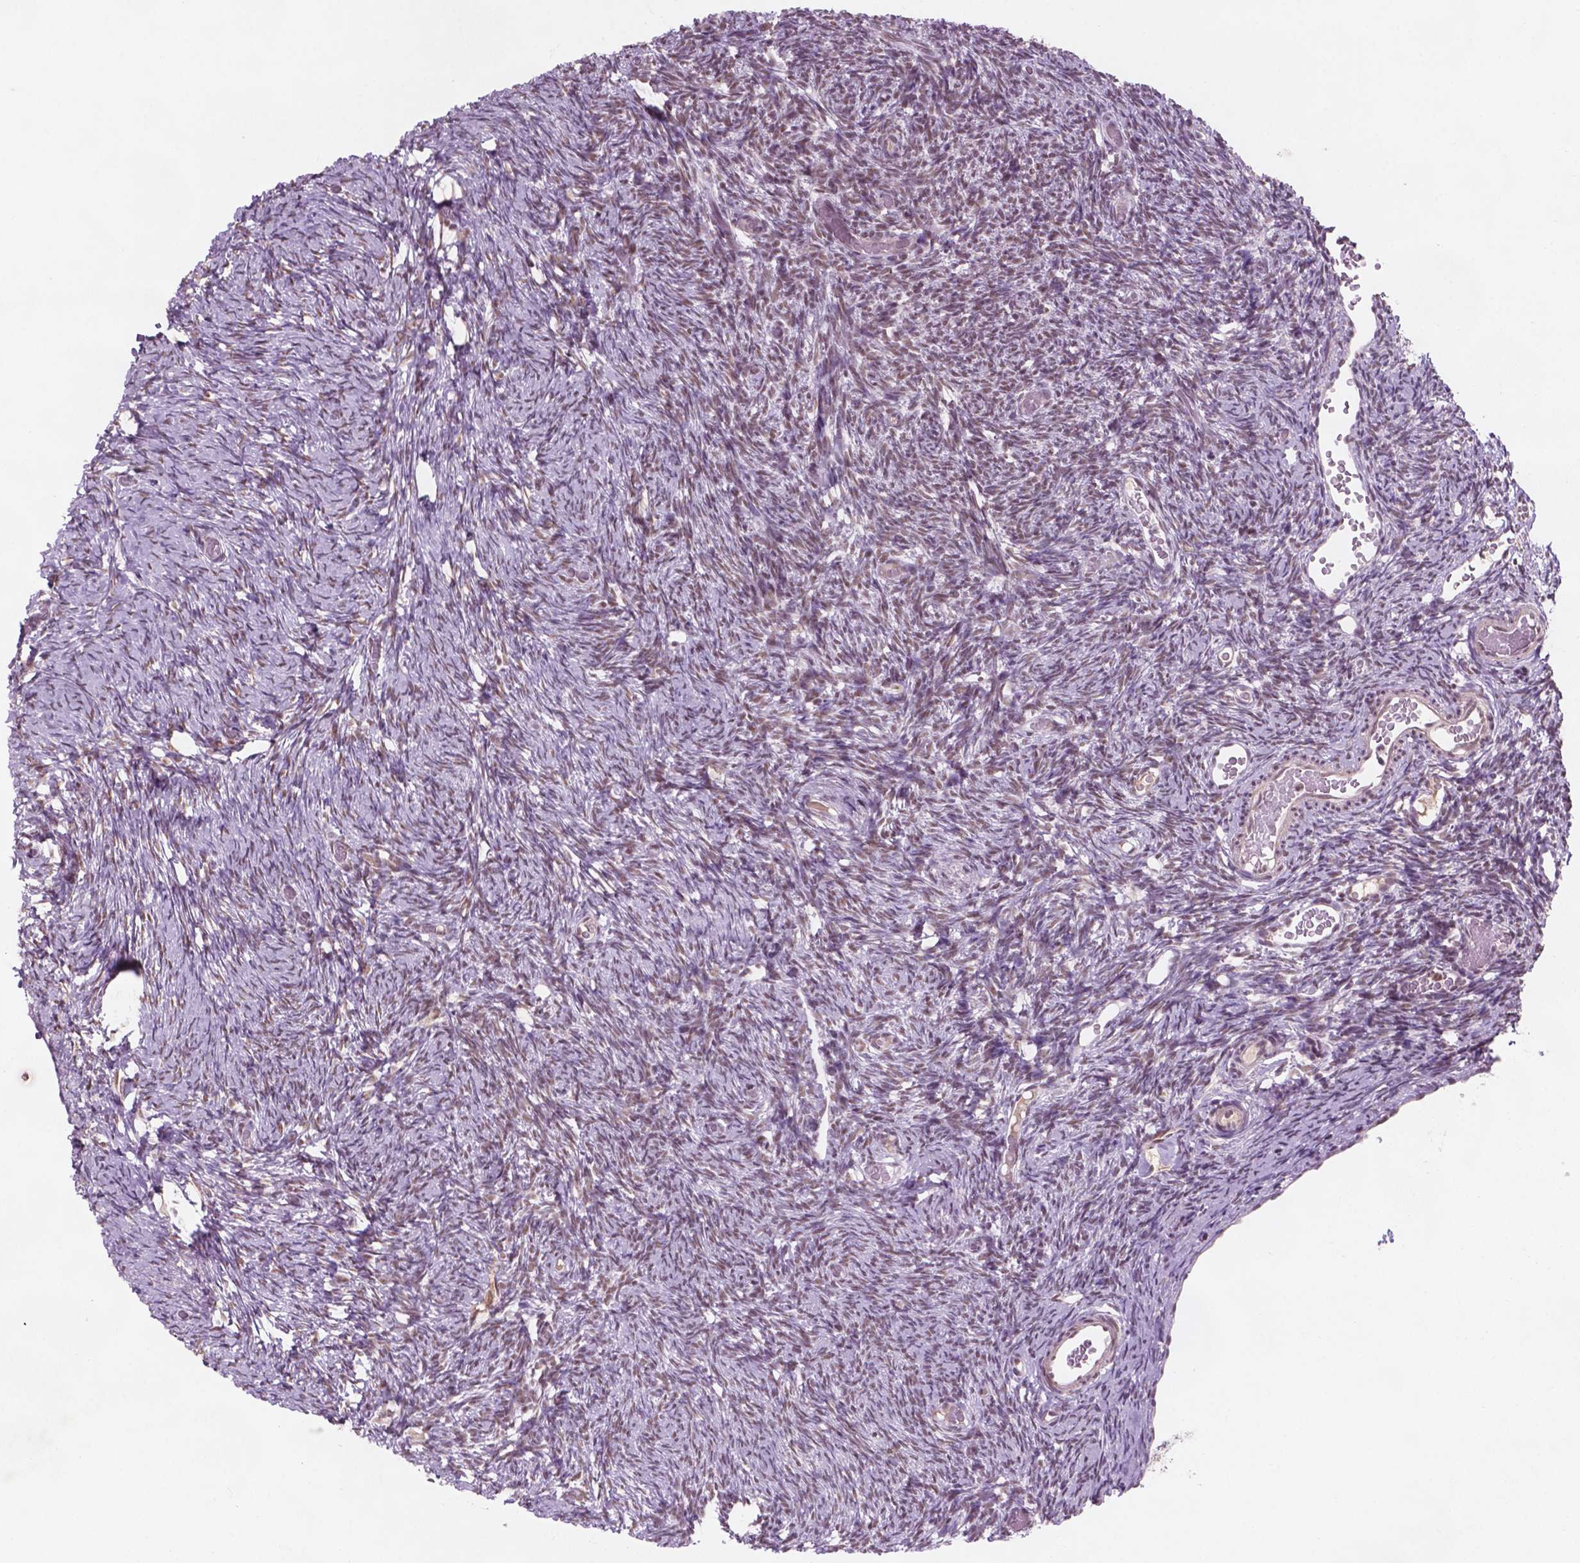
{"staining": {"intensity": "weak", "quantity": ">75%", "location": "nuclear"}, "tissue": "ovary", "cell_type": "Follicle cells", "image_type": "normal", "snomed": [{"axis": "morphology", "description": "Normal tissue, NOS"}, {"axis": "topography", "description": "Ovary"}], "caption": "Immunohistochemical staining of benign ovary demonstrates >75% levels of weak nuclear protein staining in about >75% of follicle cells.", "gene": "CTR9", "patient": {"sex": "female", "age": 39}}